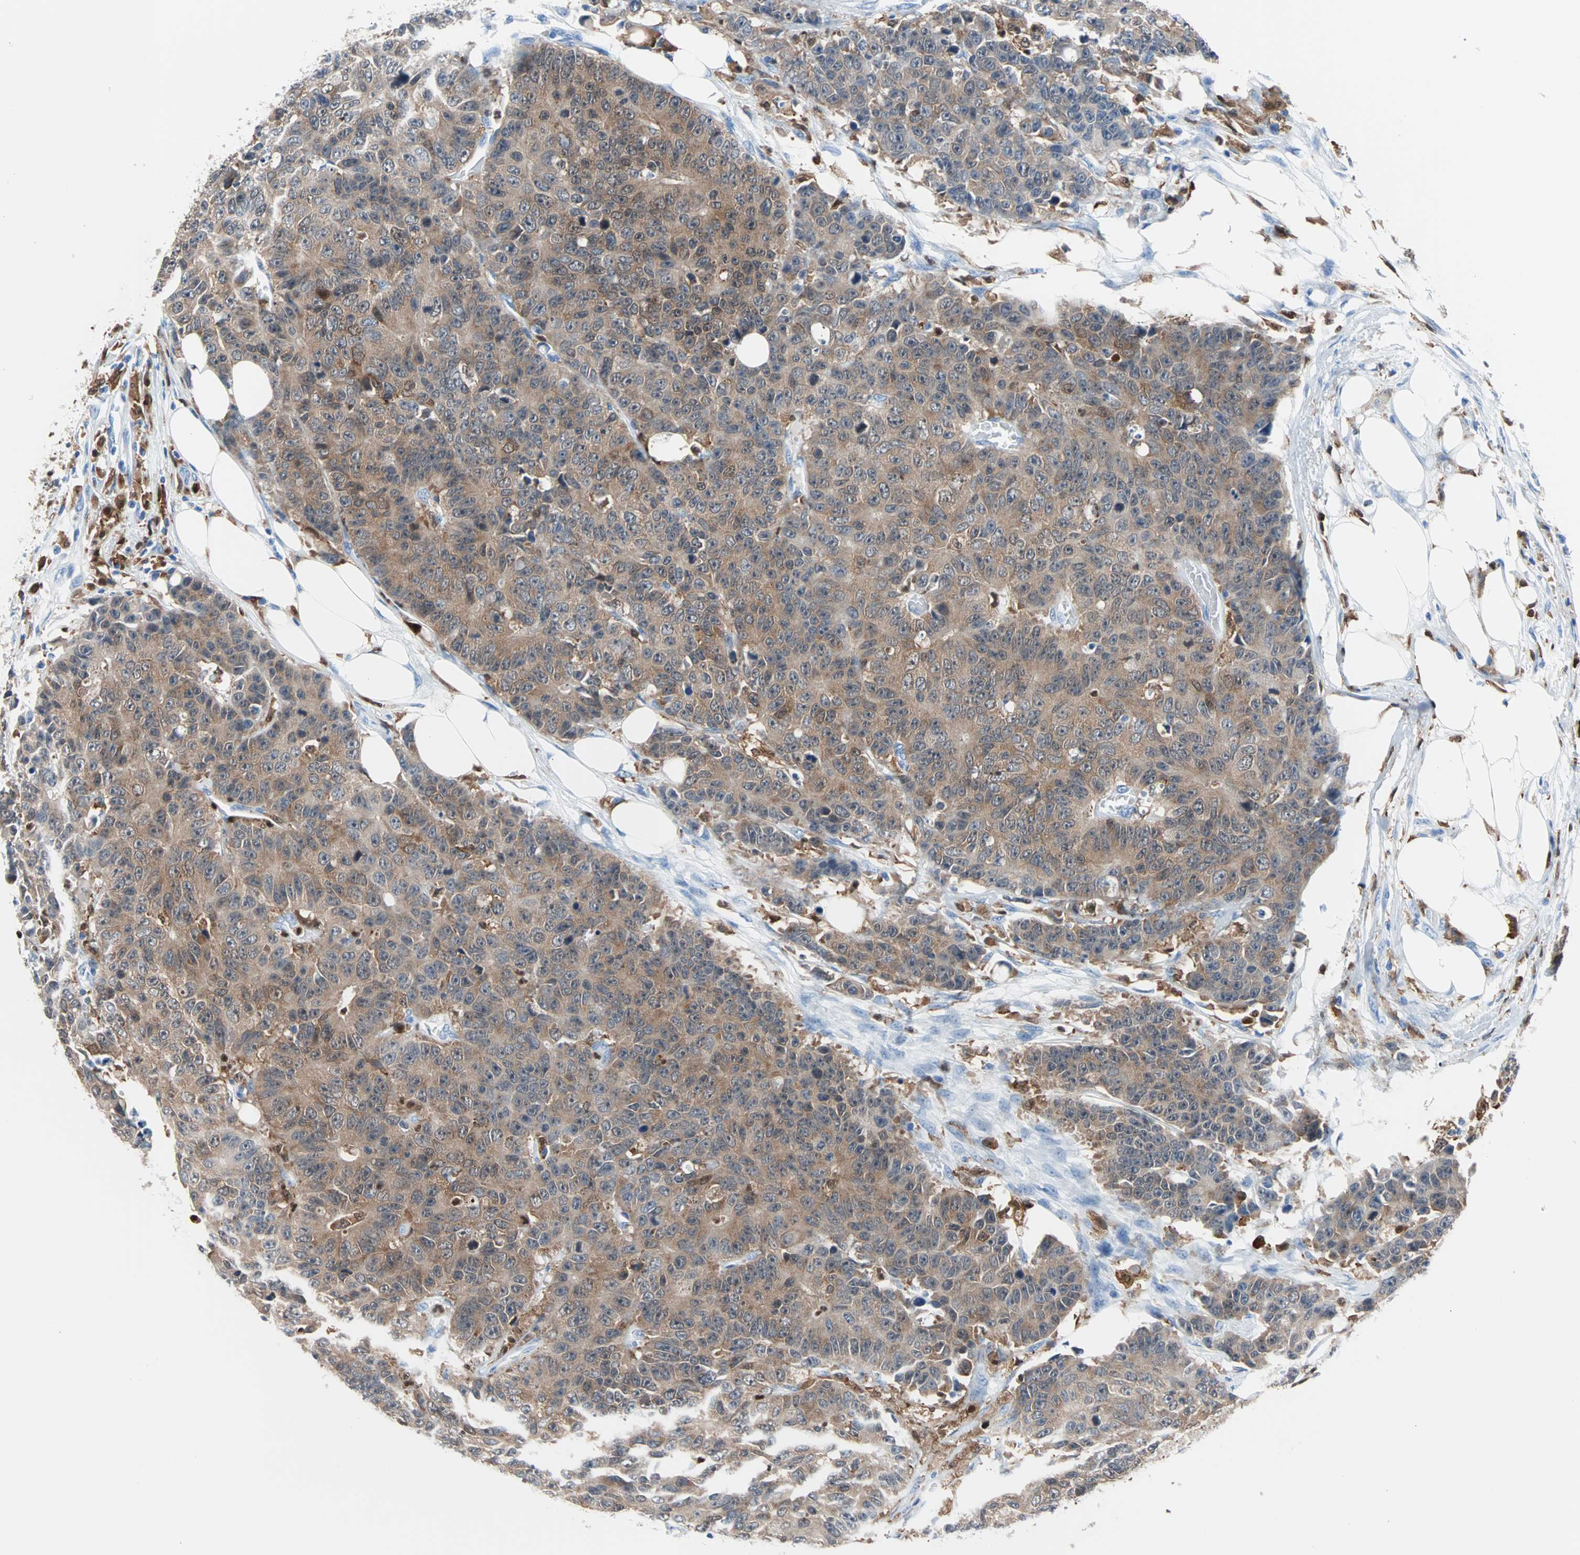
{"staining": {"intensity": "moderate", "quantity": ">75%", "location": "cytoplasmic/membranous"}, "tissue": "colorectal cancer", "cell_type": "Tumor cells", "image_type": "cancer", "snomed": [{"axis": "morphology", "description": "Adenocarcinoma, NOS"}, {"axis": "topography", "description": "Colon"}], "caption": "Immunohistochemical staining of colorectal cancer displays medium levels of moderate cytoplasmic/membranous staining in approximately >75% of tumor cells. Nuclei are stained in blue.", "gene": "SYK", "patient": {"sex": "female", "age": 86}}